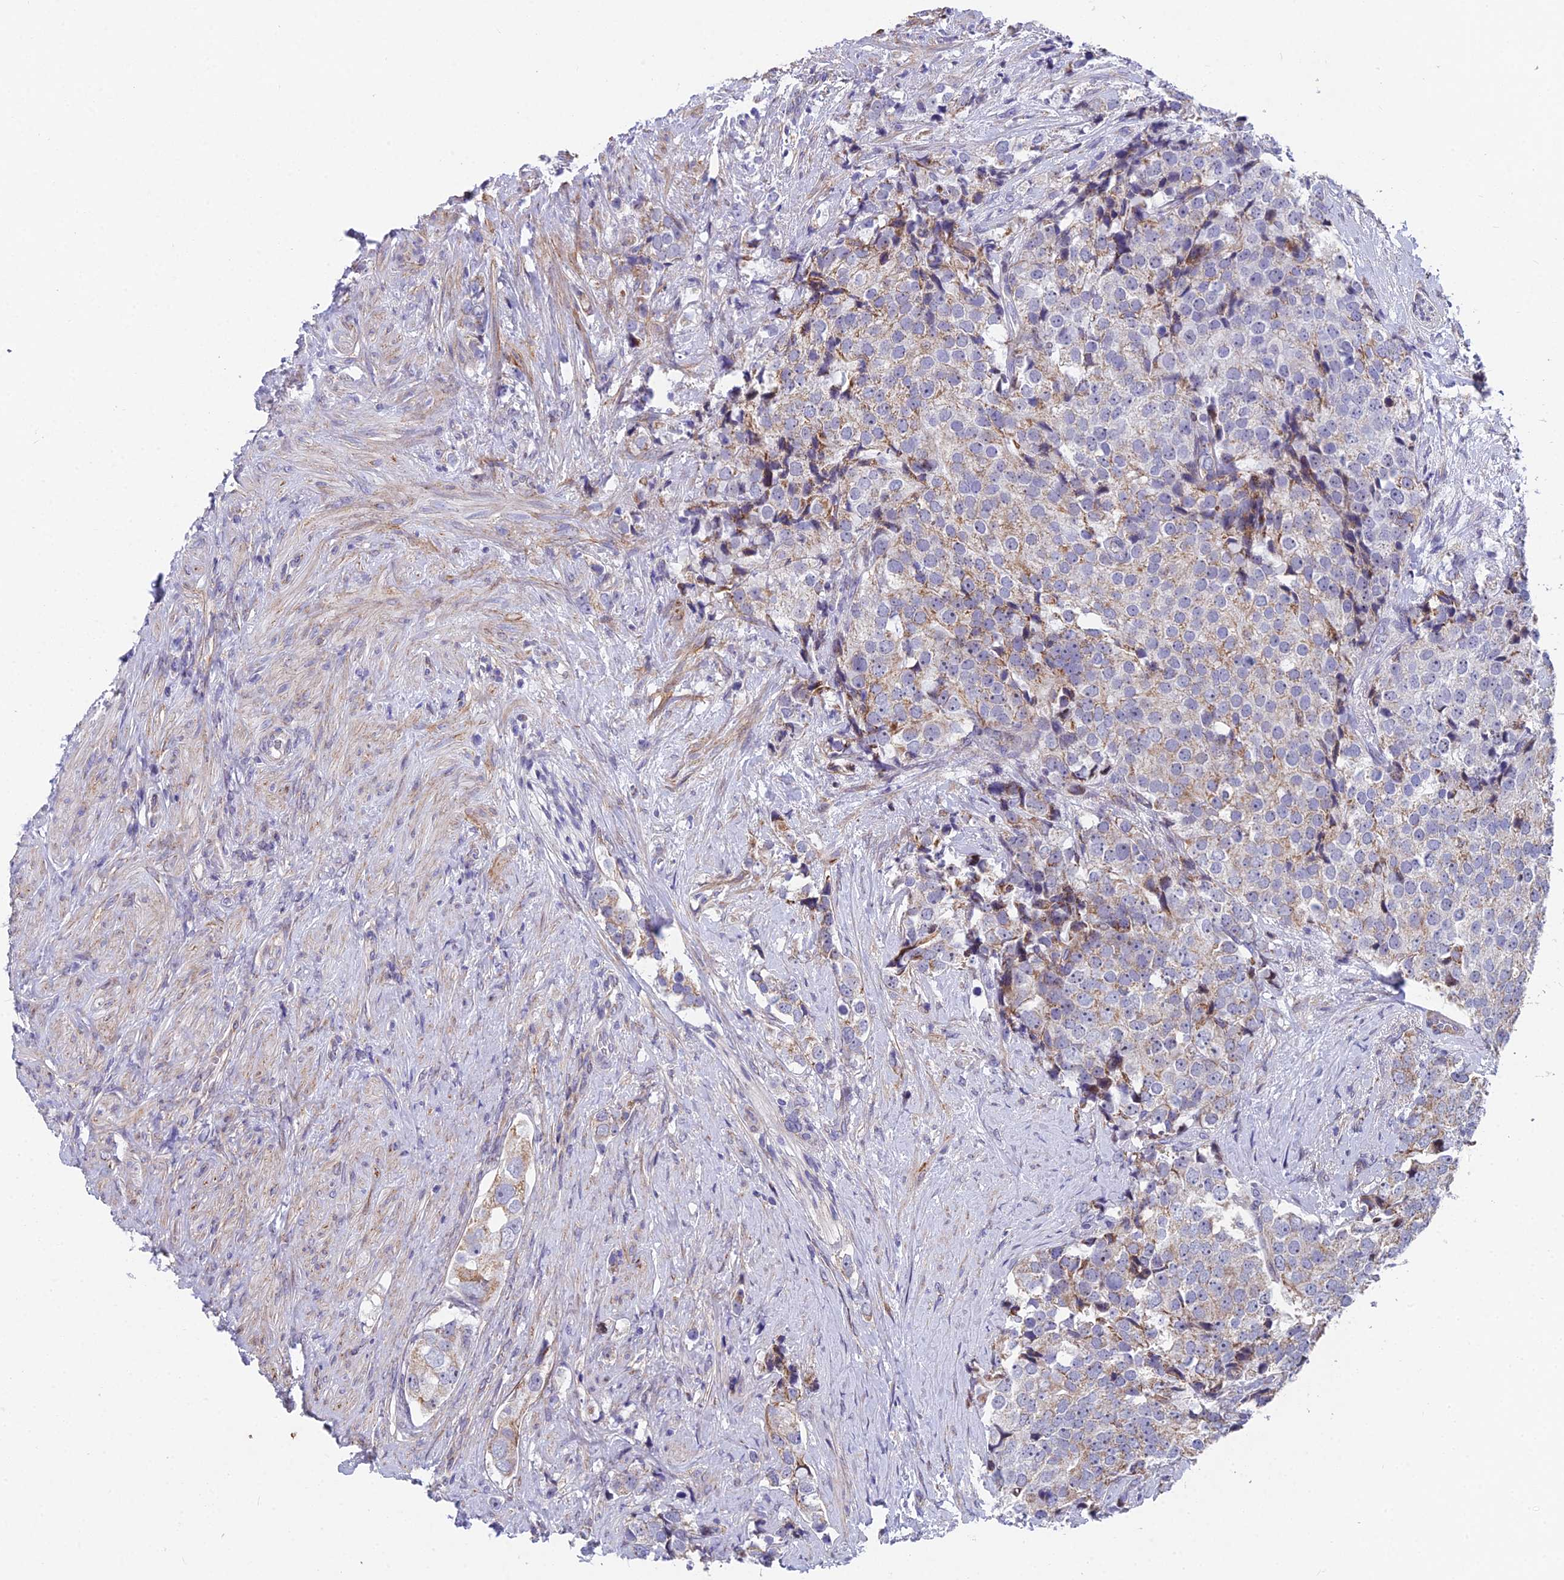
{"staining": {"intensity": "weak", "quantity": "25%-75%", "location": "cytoplasmic/membranous"}, "tissue": "prostate cancer", "cell_type": "Tumor cells", "image_type": "cancer", "snomed": [{"axis": "morphology", "description": "Adenocarcinoma, High grade"}, {"axis": "topography", "description": "Prostate"}], "caption": "Adenocarcinoma (high-grade) (prostate) tissue displays weak cytoplasmic/membranous positivity in approximately 25%-75% of tumor cells, visualized by immunohistochemistry.", "gene": "XKR9", "patient": {"sex": "male", "age": 49}}